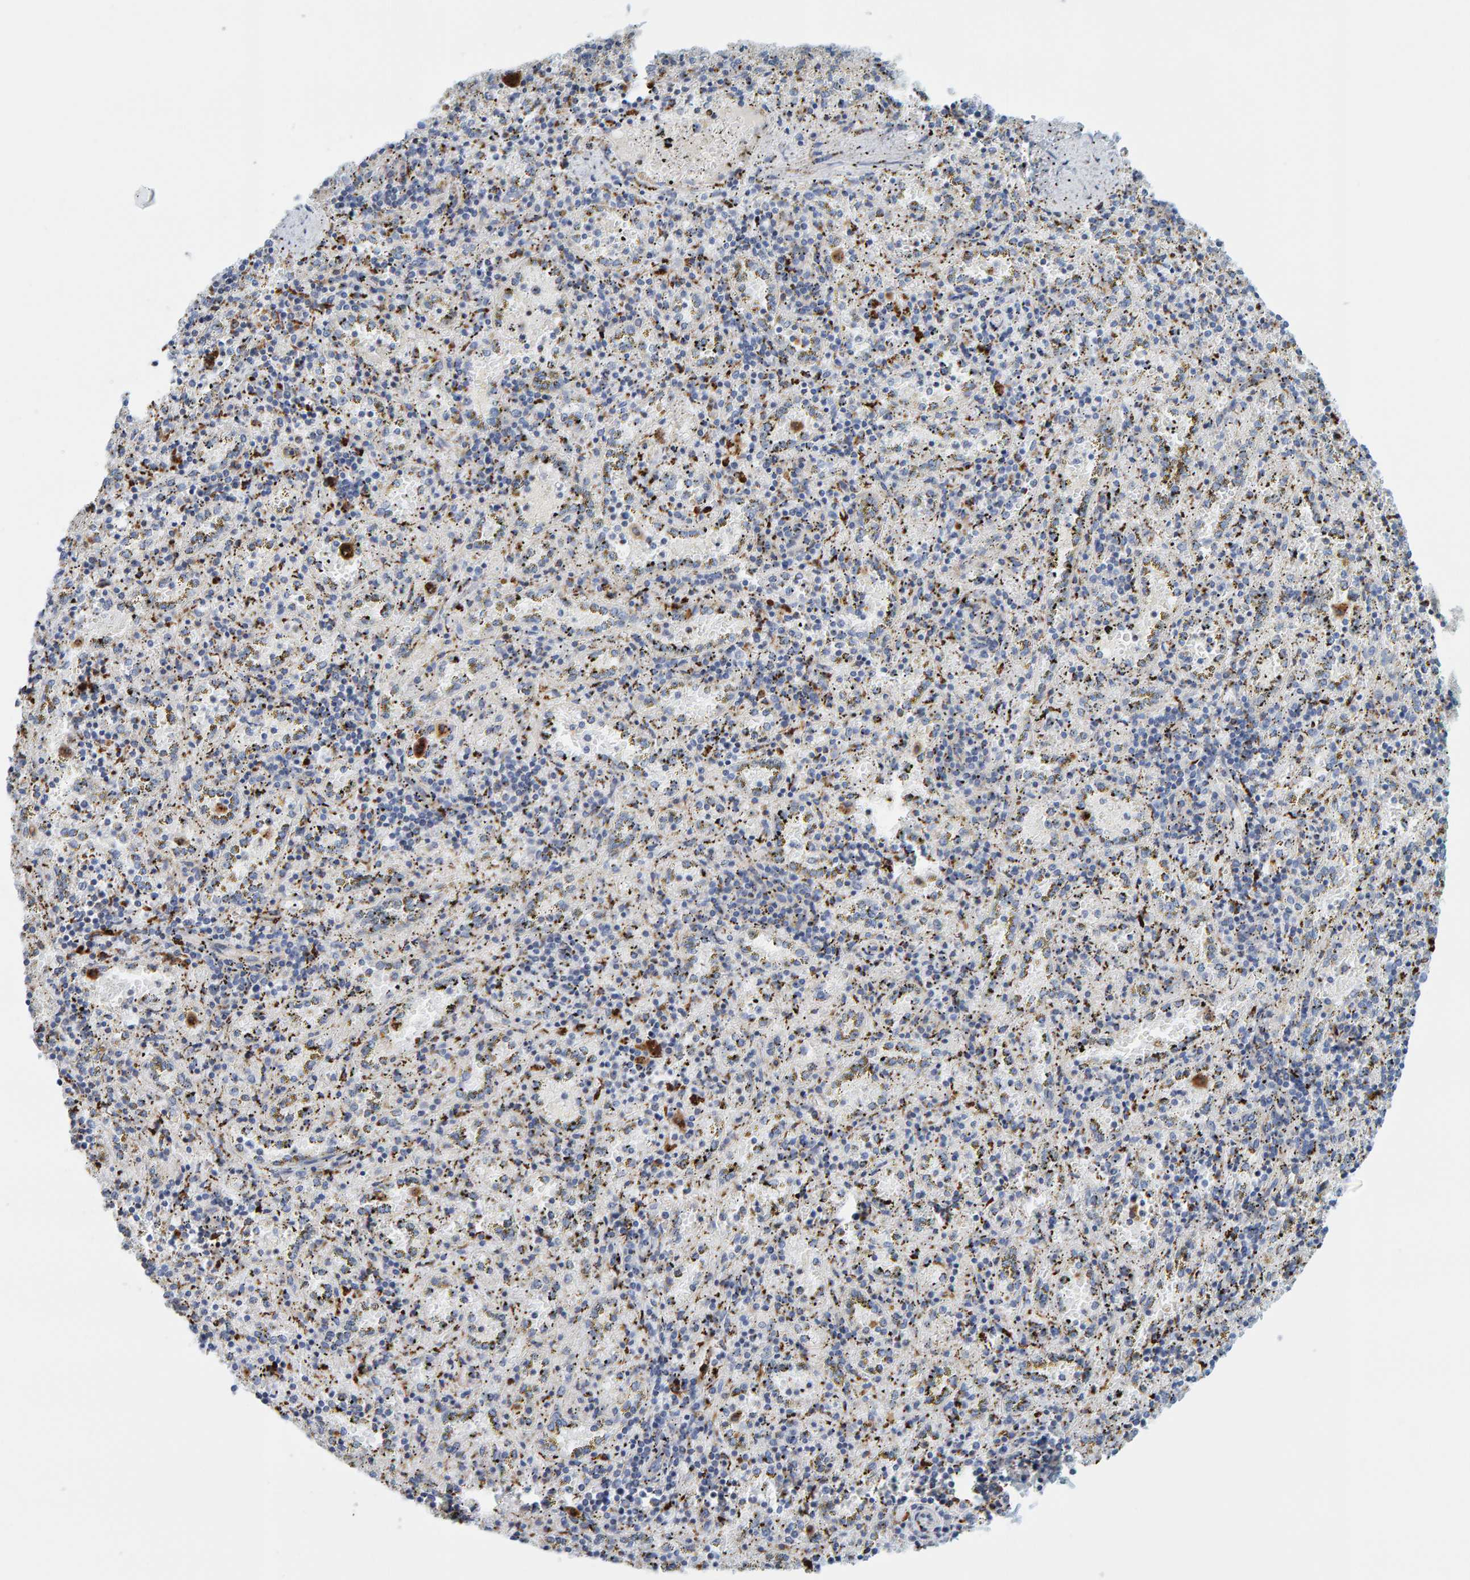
{"staining": {"intensity": "moderate", "quantity": "25%-75%", "location": "cytoplasmic/membranous"}, "tissue": "spleen", "cell_type": "Cells in red pulp", "image_type": "normal", "snomed": [{"axis": "morphology", "description": "Normal tissue, NOS"}, {"axis": "topography", "description": "Spleen"}], "caption": "A medium amount of moderate cytoplasmic/membranous expression is present in about 25%-75% of cells in red pulp in normal spleen.", "gene": "BIN3", "patient": {"sex": "male", "age": 11}}